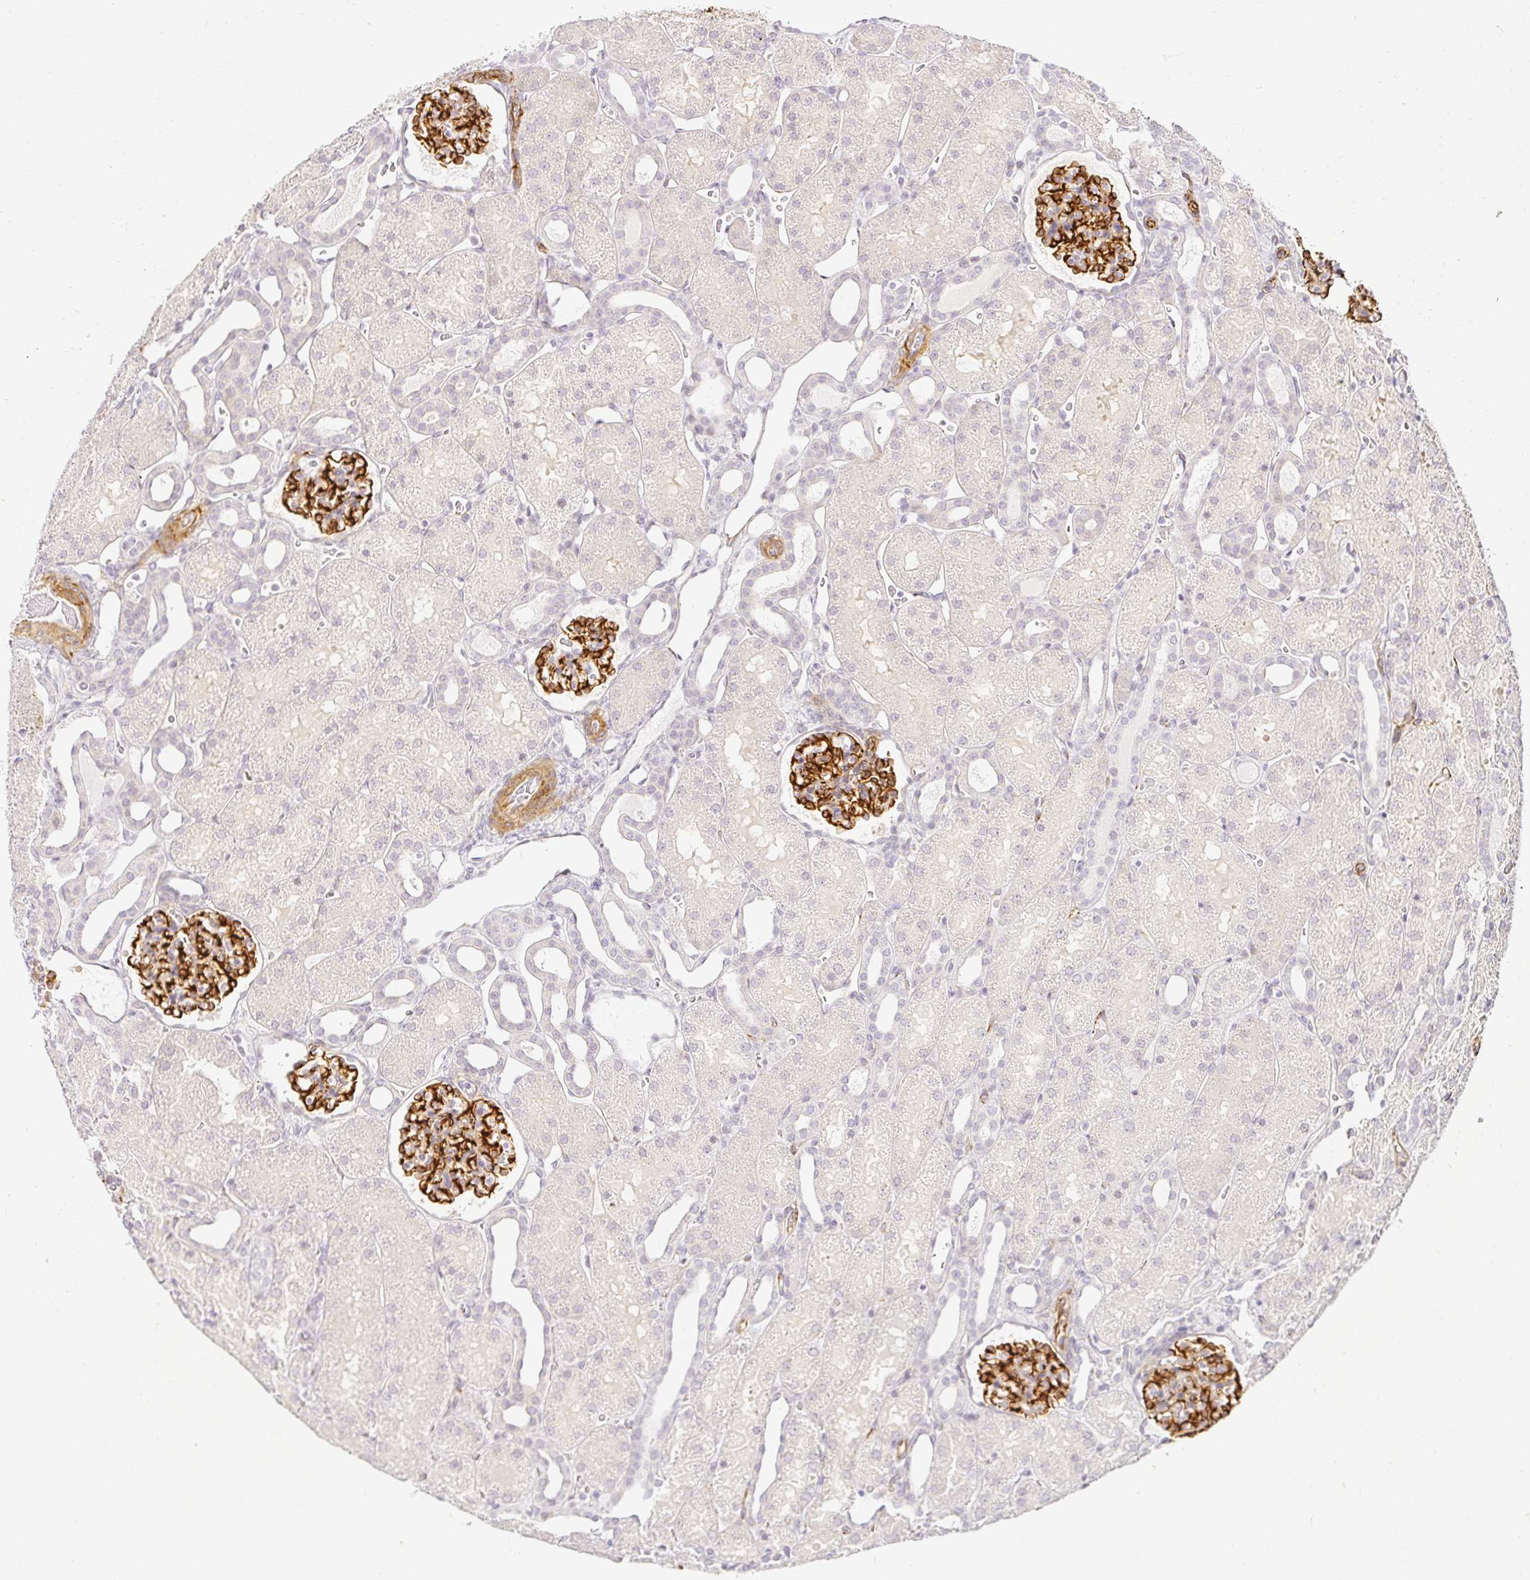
{"staining": {"intensity": "strong", "quantity": "25%-75%", "location": "cytoplasmic/membranous"}, "tissue": "kidney", "cell_type": "Cells in glomeruli", "image_type": "normal", "snomed": [{"axis": "morphology", "description": "Normal tissue, NOS"}, {"axis": "topography", "description": "Kidney"}], "caption": "Cells in glomeruli show high levels of strong cytoplasmic/membranous expression in about 25%-75% of cells in unremarkable kidney. The staining is performed using DAB brown chromogen to label protein expression. The nuclei are counter-stained blue using hematoxylin.", "gene": "ACAN", "patient": {"sex": "male", "age": 2}}